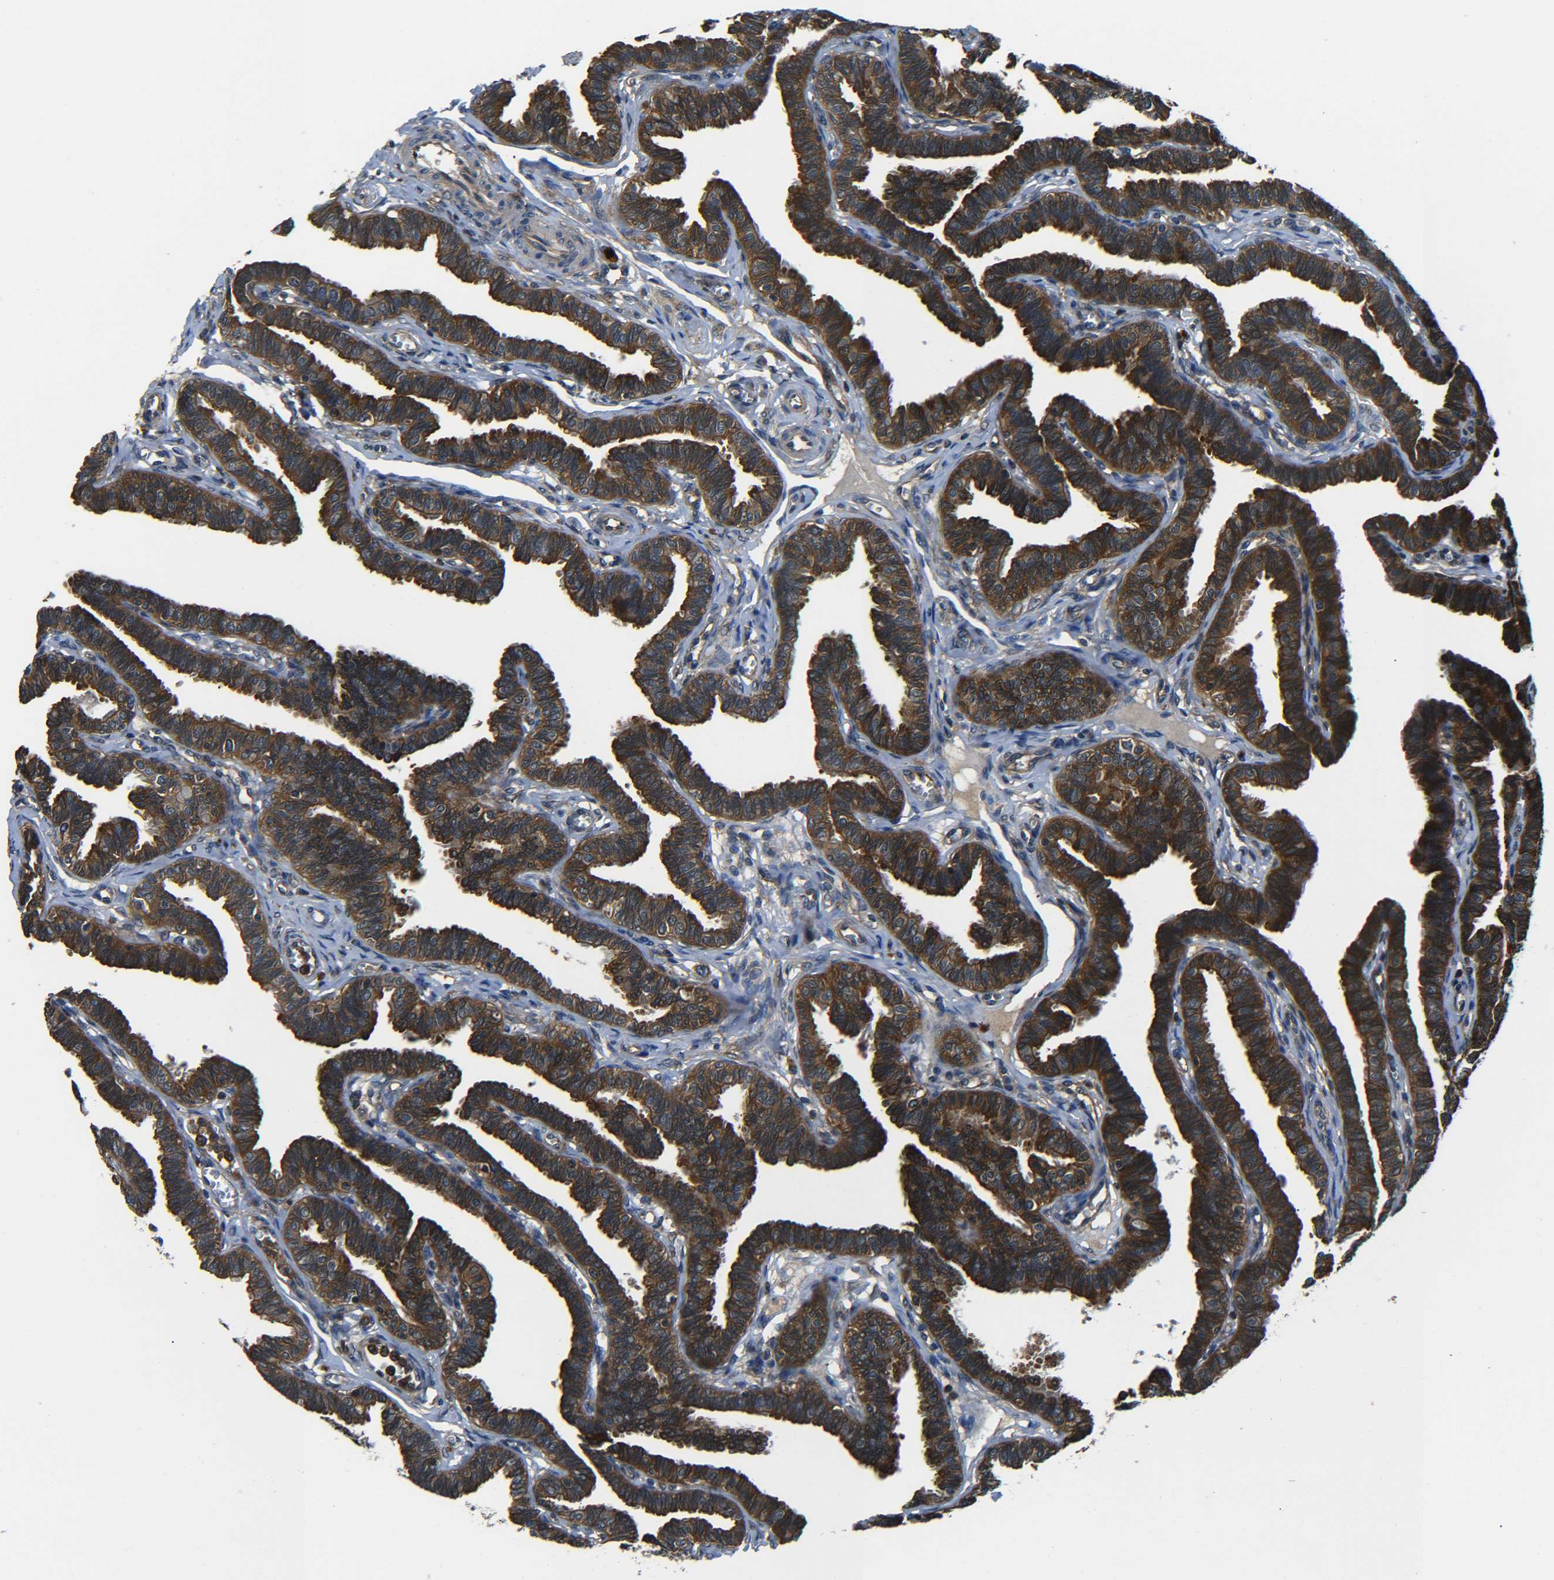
{"staining": {"intensity": "strong", "quantity": ">75%", "location": "cytoplasmic/membranous"}, "tissue": "fallopian tube", "cell_type": "Glandular cells", "image_type": "normal", "snomed": [{"axis": "morphology", "description": "Normal tissue, NOS"}, {"axis": "topography", "description": "Fallopian tube"}, {"axis": "topography", "description": "Ovary"}], "caption": "Strong cytoplasmic/membranous protein expression is appreciated in about >75% of glandular cells in fallopian tube. (Stains: DAB in brown, nuclei in blue, Microscopy: brightfield microscopy at high magnification).", "gene": "PREB", "patient": {"sex": "female", "age": 23}}